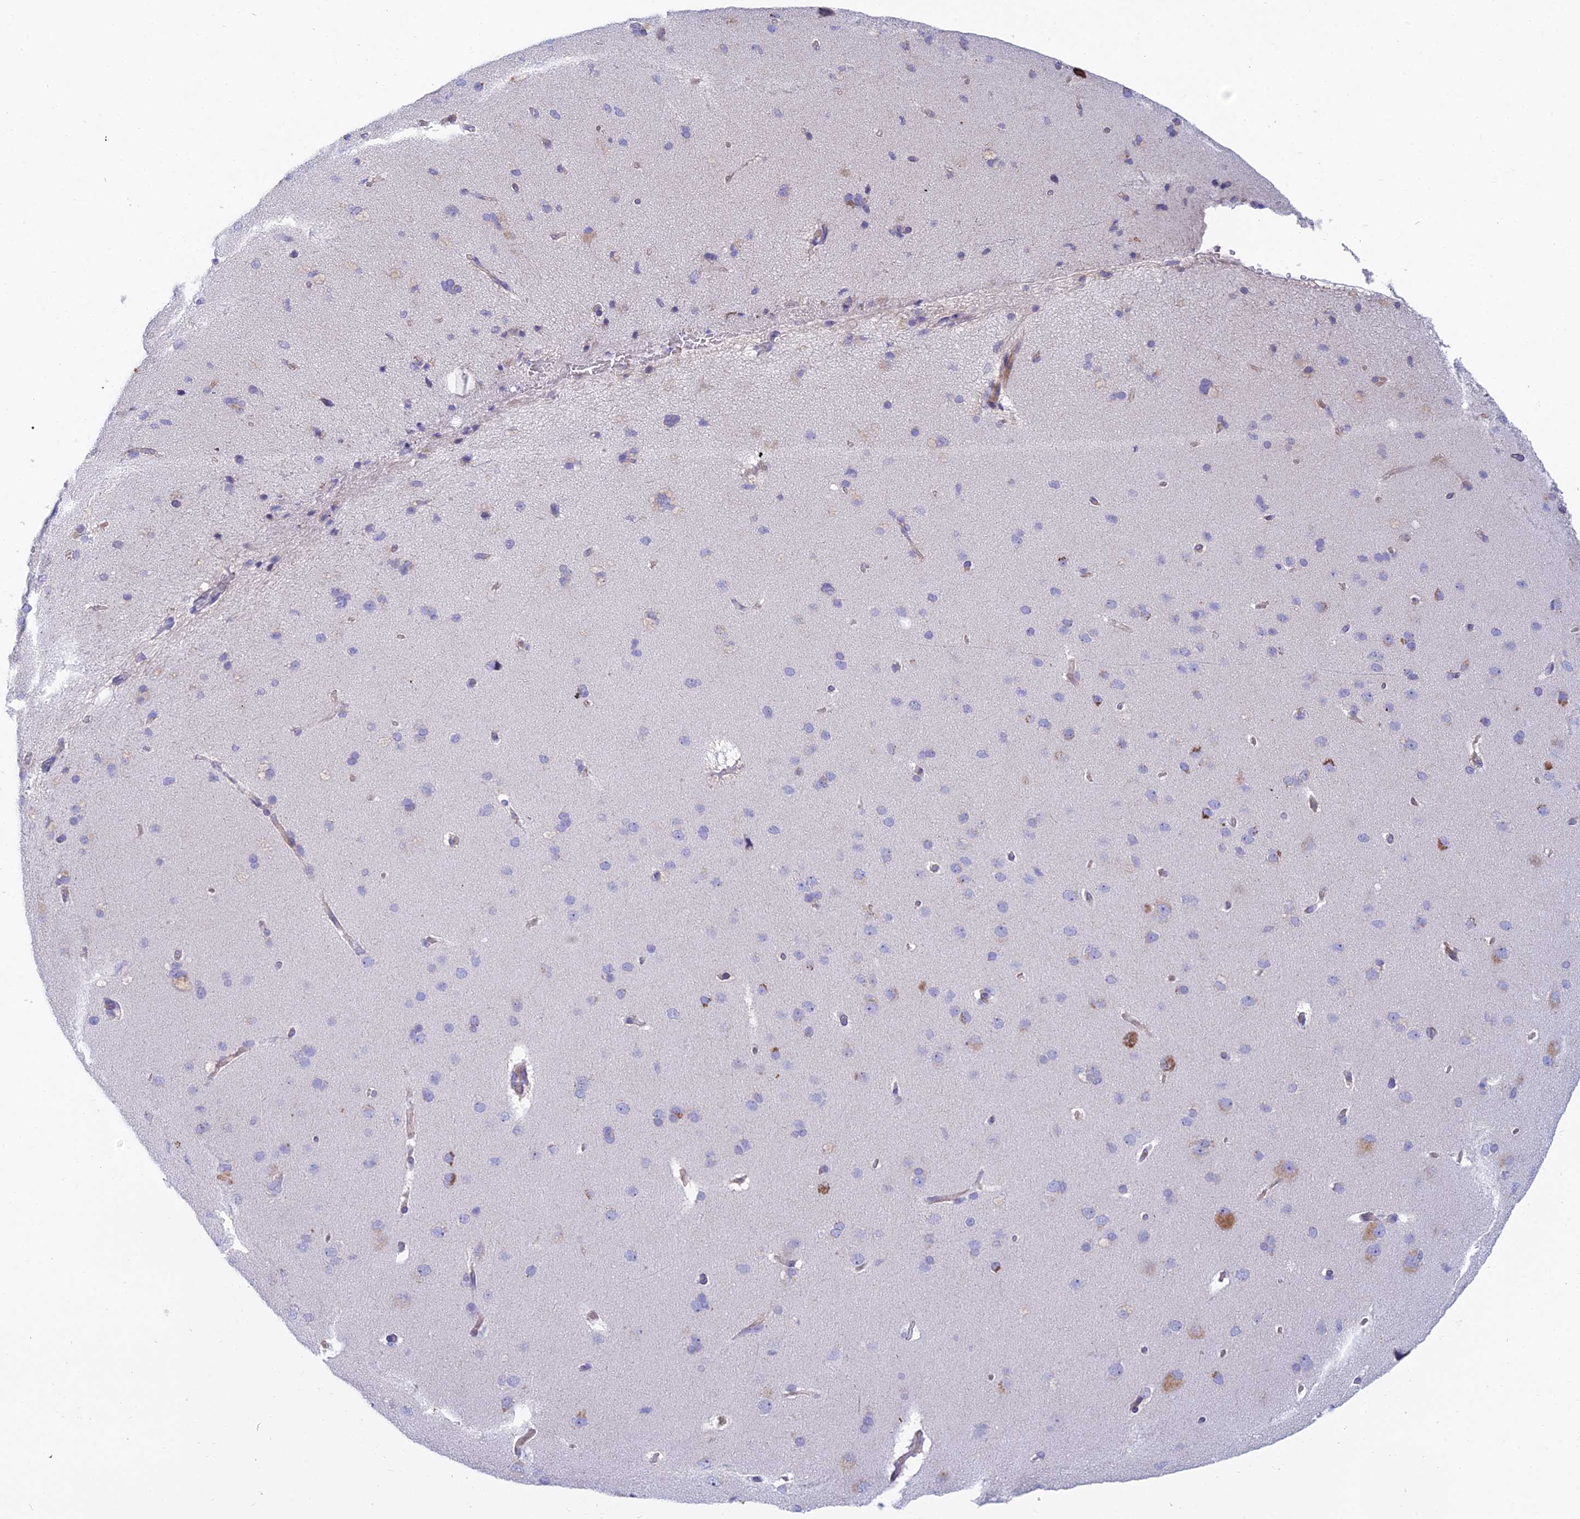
{"staining": {"intensity": "negative", "quantity": "none", "location": "none"}, "tissue": "cerebral cortex", "cell_type": "Endothelial cells", "image_type": "normal", "snomed": [{"axis": "morphology", "description": "Normal tissue, NOS"}, {"axis": "topography", "description": "Cerebral cortex"}], "caption": "DAB immunohistochemical staining of unremarkable human cerebral cortex displays no significant positivity in endothelial cells.", "gene": "ZNF564", "patient": {"sex": "male", "age": 62}}